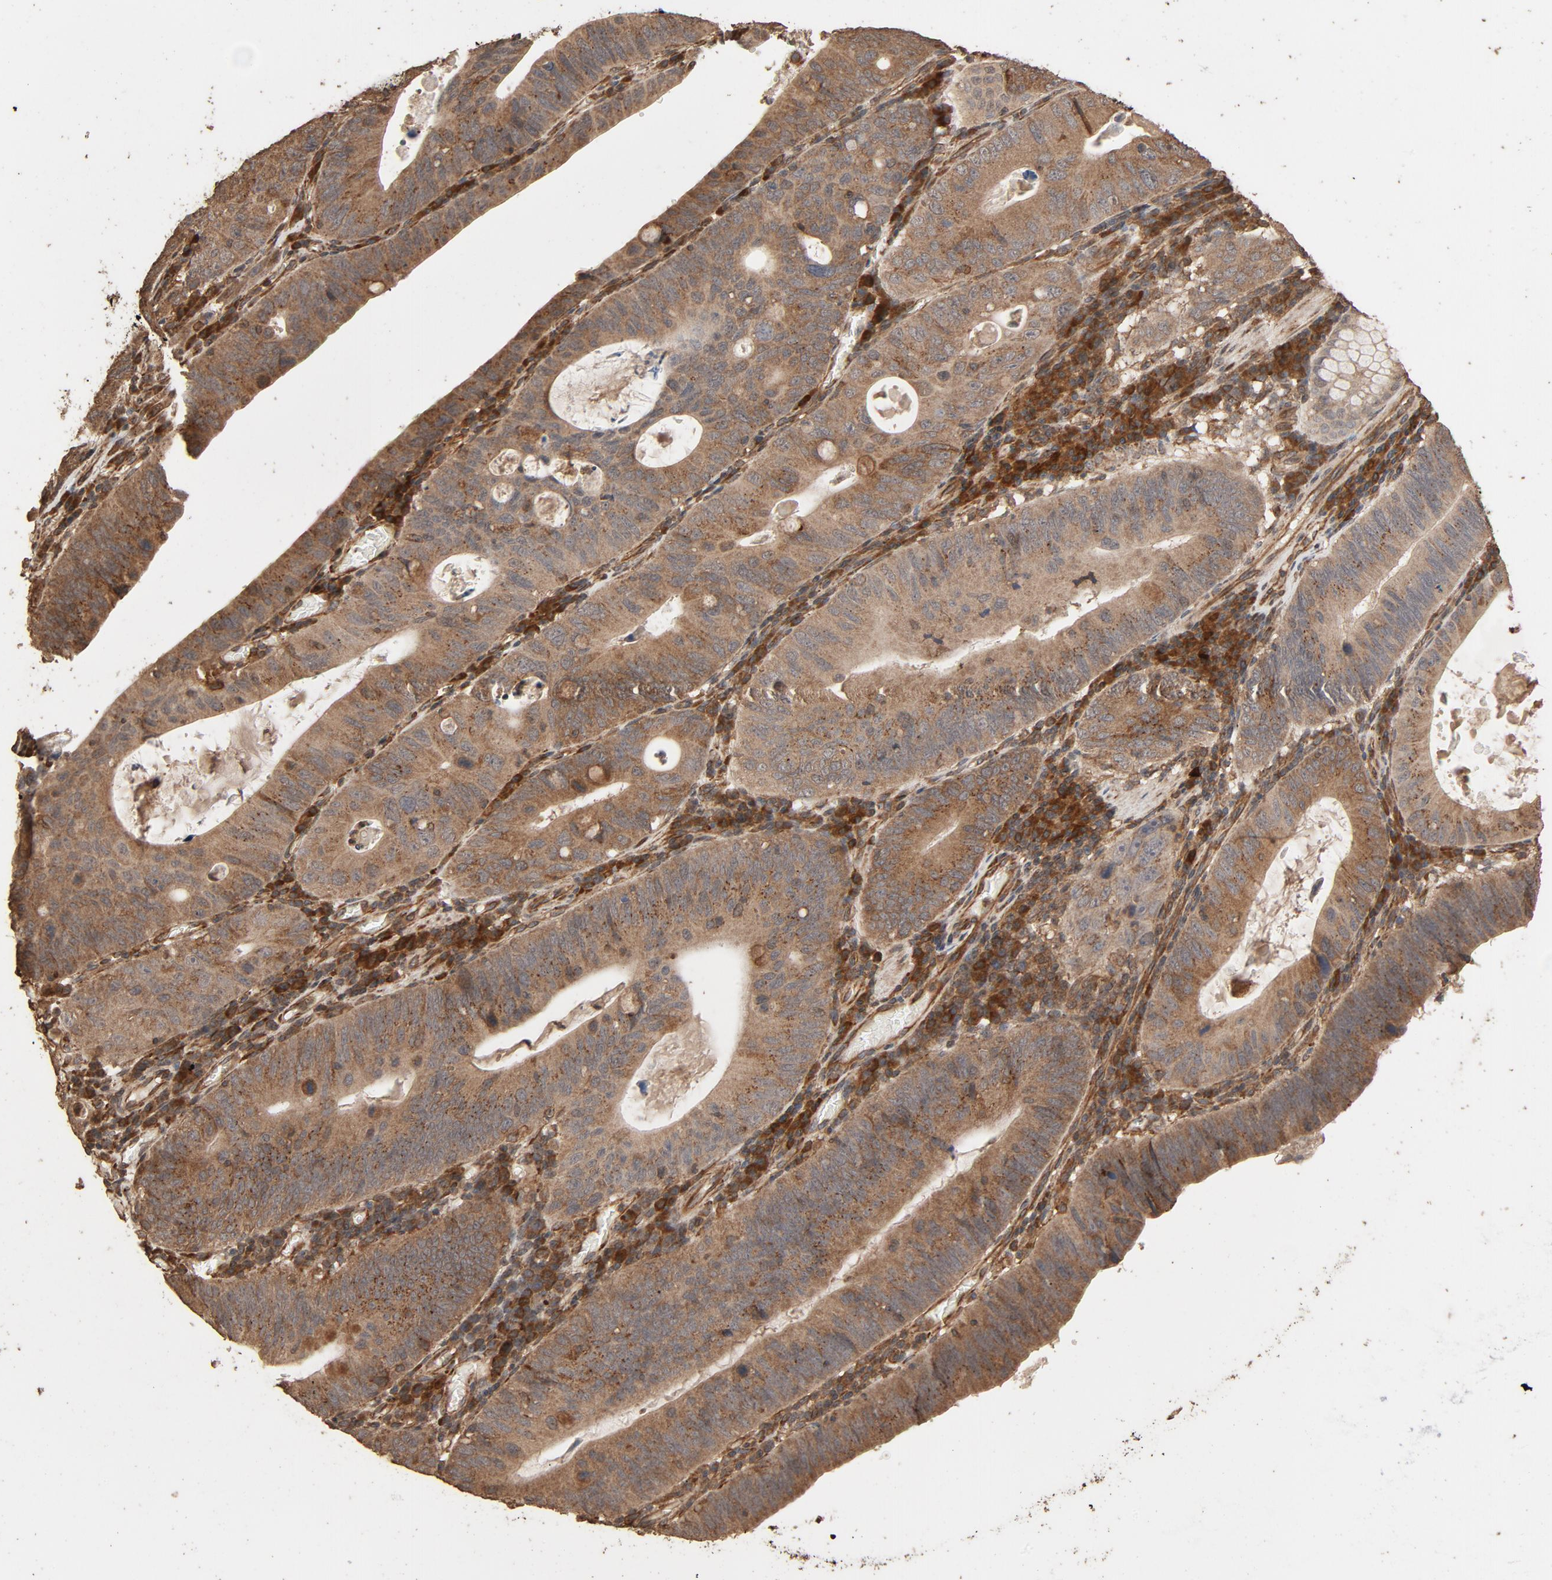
{"staining": {"intensity": "moderate", "quantity": ">75%", "location": "cytoplasmic/membranous"}, "tissue": "stomach cancer", "cell_type": "Tumor cells", "image_type": "cancer", "snomed": [{"axis": "morphology", "description": "Adenocarcinoma, NOS"}, {"axis": "topography", "description": "Stomach"}], "caption": "Protein staining of stomach cancer tissue reveals moderate cytoplasmic/membranous positivity in about >75% of tumor cells. Ihc stains the protein of interest in brown and the nuclei are stained blue.", "gene": "RPS6KA6", "patient": {"sex": "male", "age": 59}}